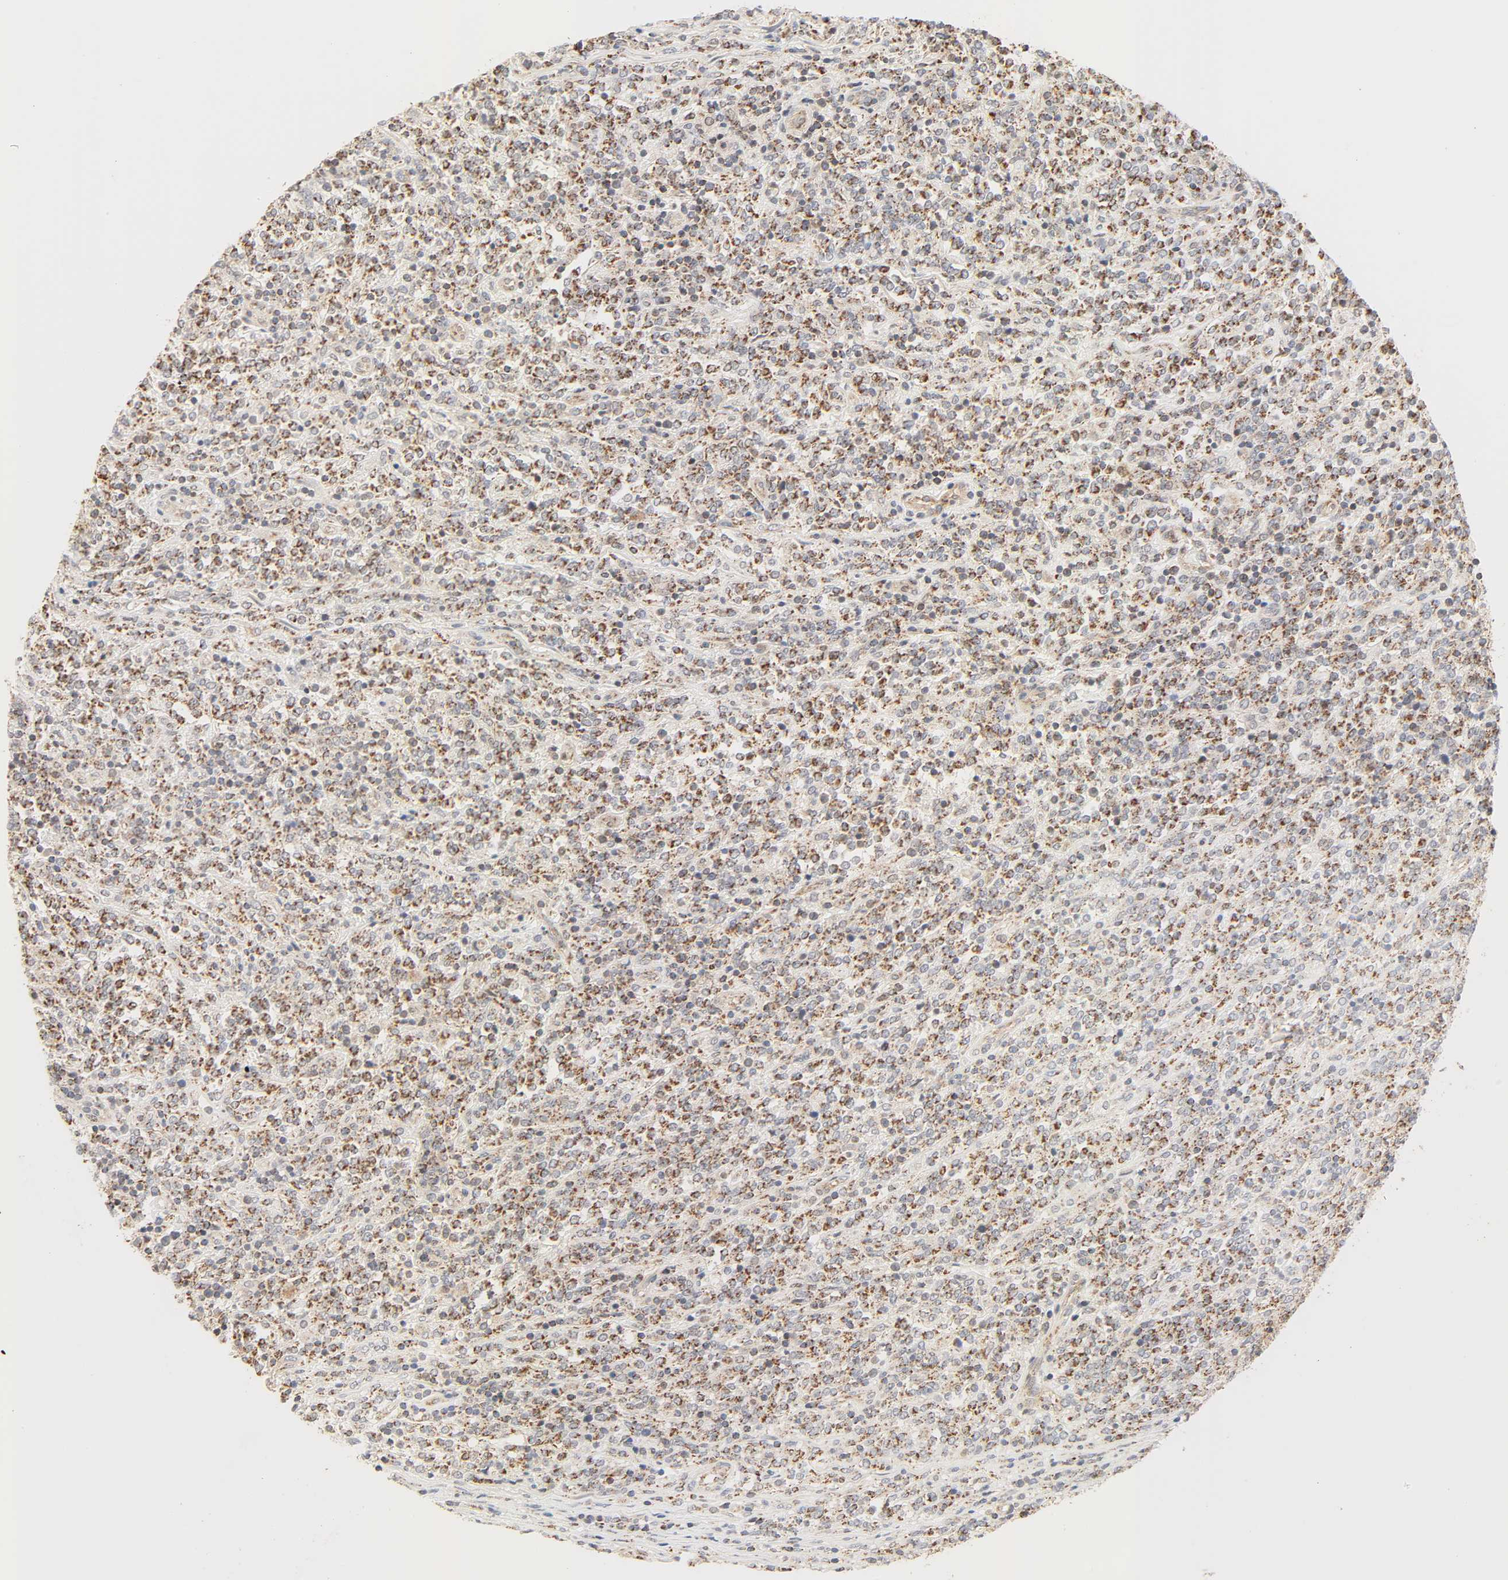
{"staining": {"intensity": "moderate", "quantity": ">75%", "location": "cytoplasmic/membranous"}, "tissue": "lymphoma", "cell_type": "Tumor cells", "image_type": "cancer", "snomed": [{"axis": "morphology", "description": "Malignant lymphoma, non-Hodgkin's type, High grade"}, {"axis": "topography", "description": "Soft tissue"}], "caption": "Immunohistochemistry of lymphoma exhibits medium levels of moderate cytoplasmic/membranous expression in approximately >75% of tumor cells.", "gene": "ZMAT5", "patient": {"sex": "male", "age": 18}}